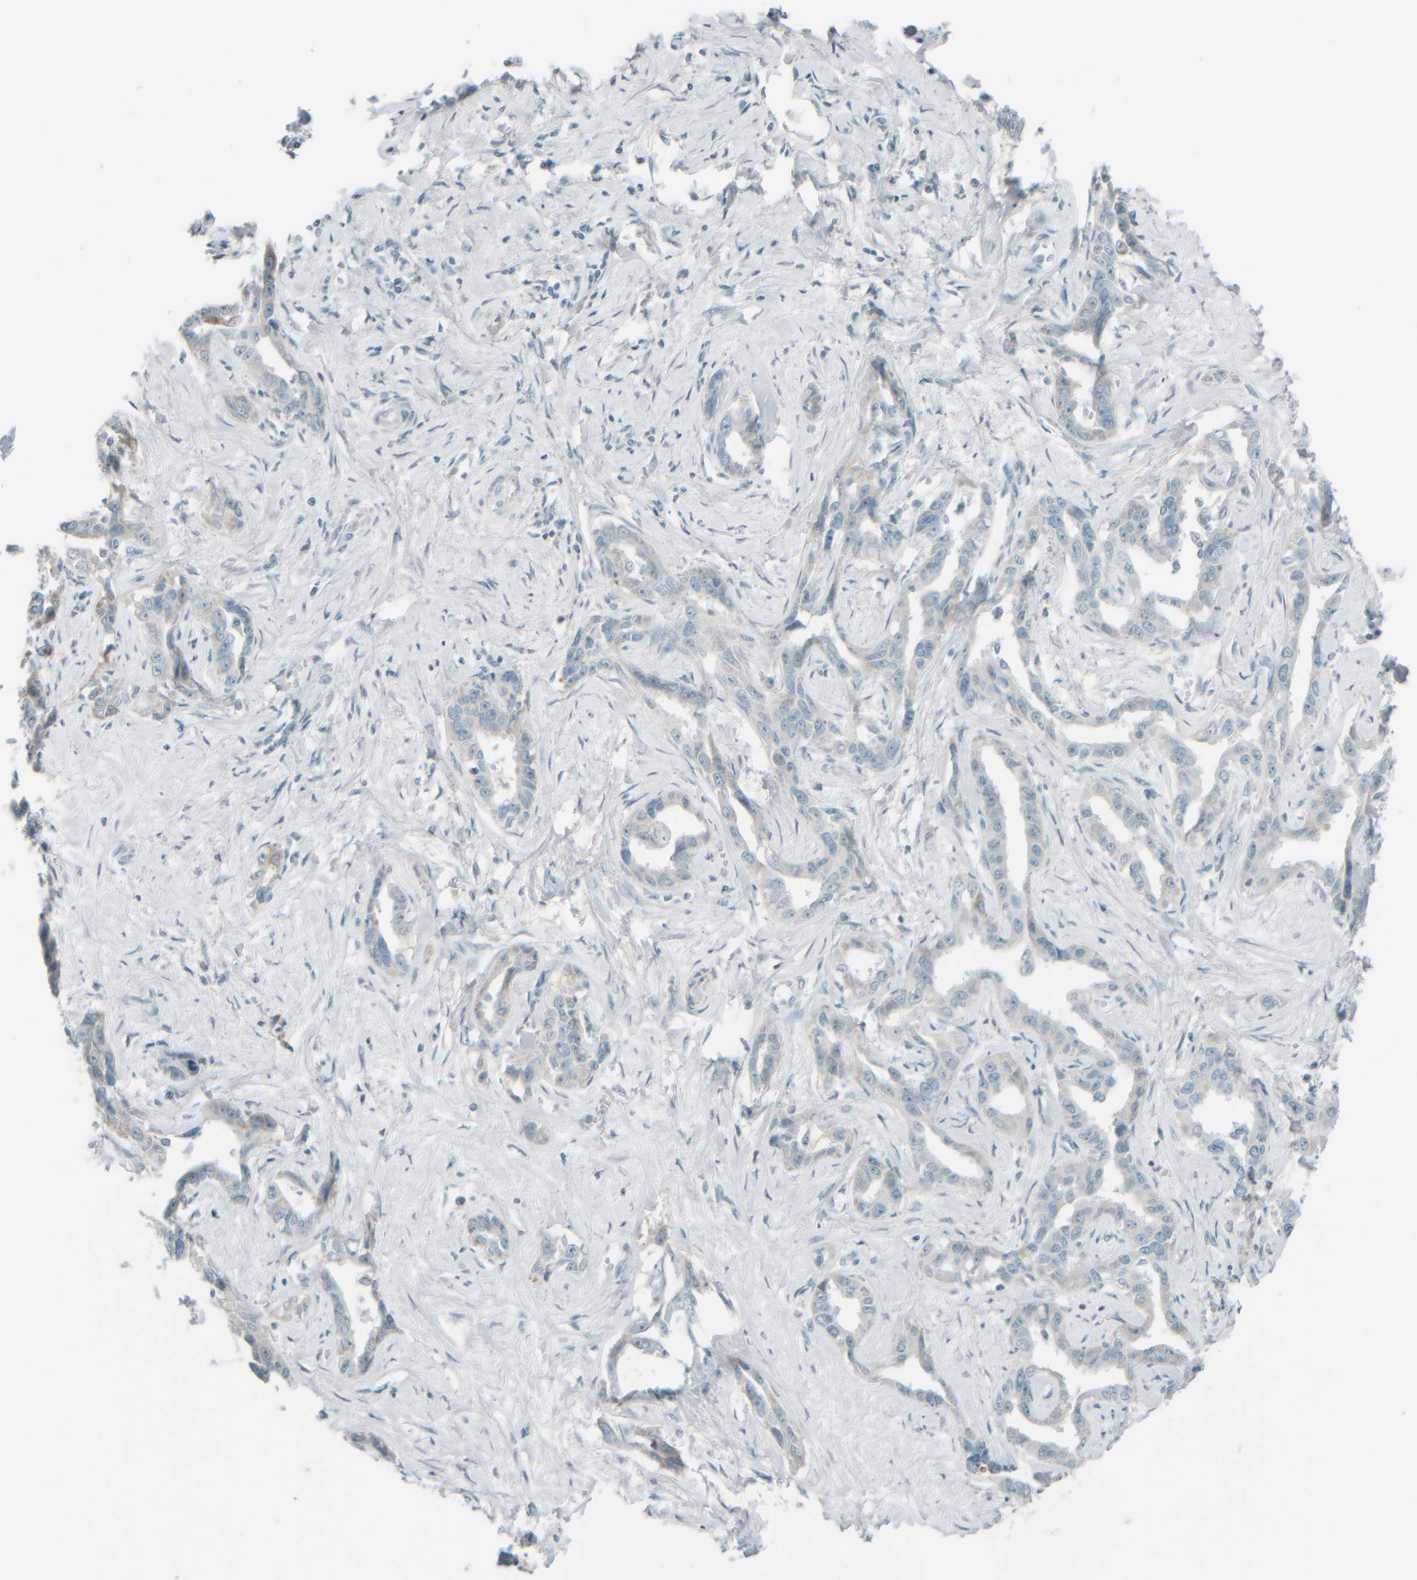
{"staining": {"intensity": "weak", "quantity": "<25%", "location": "cytoplasmic/membranous"}, "tissue": "liver cancer", "cell_type": "Tumor cells", "image_type": "cancer", "snomed": [{"axis": "morphology", "description": "Cholangiocarcinoma"}, {"axis": "topography", "description": "Liver"}], "caption": "There is no significant positivity in tumor cells of cholangiocarcinoma (liver).", "gene": "PTGES3L-AARSD1", "patient": {"sex": "male", "age": 59}}